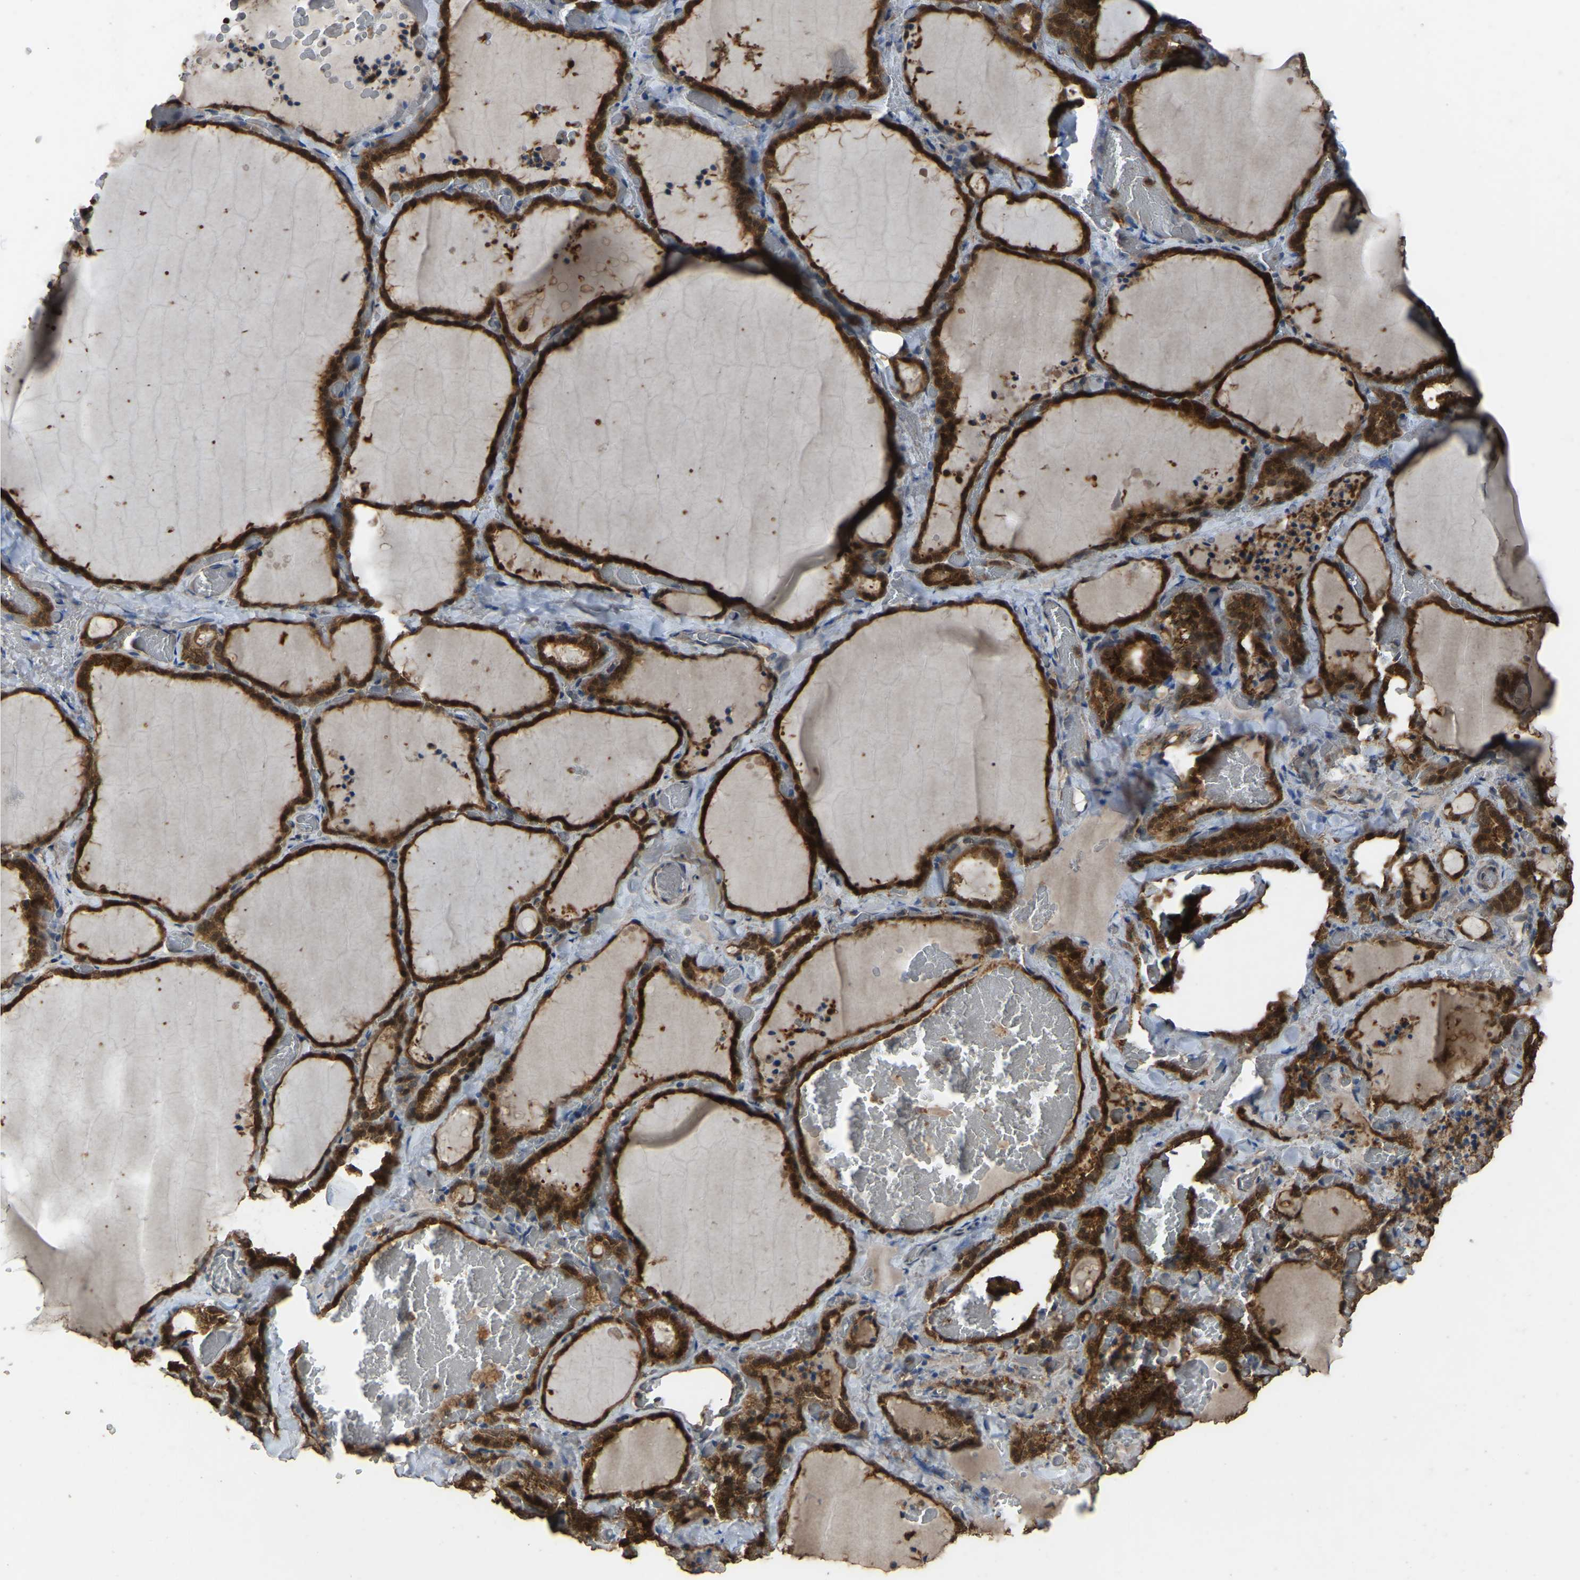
{"staining": {"intensity": "moderate", "quantity": ">75%", "location": "cytoplasmic/membranous,nuclear"}, "tissue": "thyroid gland", "cell_type": "Glandular cells", "image_type": "normal", "snomed": [{"axis": "morphology", "description": "Normal tissue, NOS"}, {"axis": "topography", "description": "Thyroid gland"}], "caption": "Immunohistochemical staining of normal human thyroid gland exhibits moderate cytoplasmic/membranous,nuclear protein expression in about >75% of glandular cells.", "gene": "FHIT", "patient": {"sex": "female", "age": 22}}